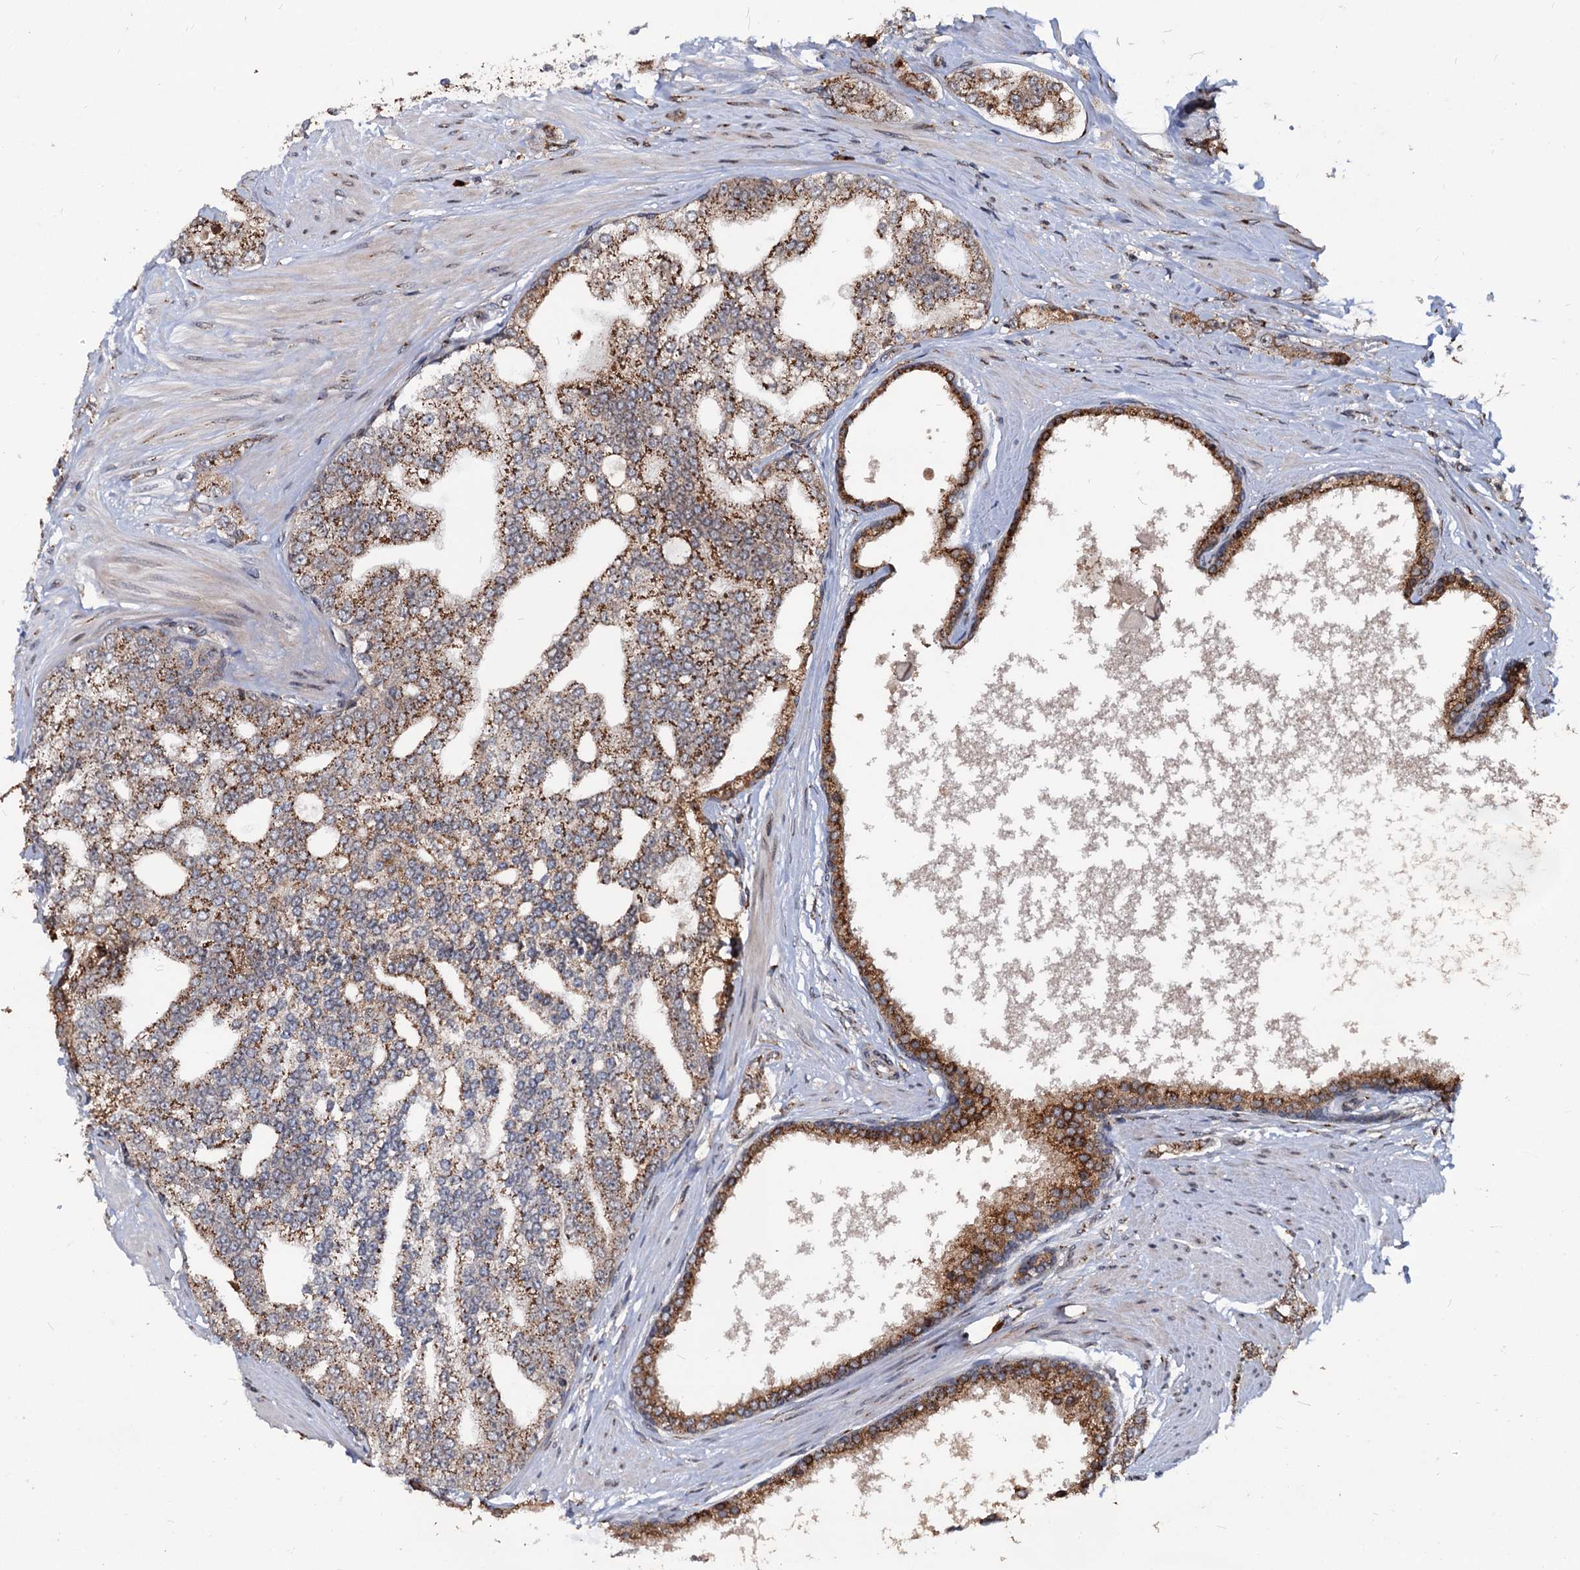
{"staining": {"intensity": "moderate", "quantity": ">75%", "location": "cytoplasmic/membranous"}, "tissue": "prostate cancer", "cell_type": "Tumor cells", "image_type": "cancer", "snomed": [{"axis": "morphology", "description": "Adenocarcinoma, High grade"}, {"axis": "topography", "description": "Prostate"}], "caption": "Brown immunohistochemical staining in prostate cancer shows moderate cytoplasmic/membranous positivity in approximately >75% of tumor cells. (DAB IHC with brightfield microscopy, high magnification).", "gene": "SAAL1", "patient": {"sex": "male", "age": 64}}